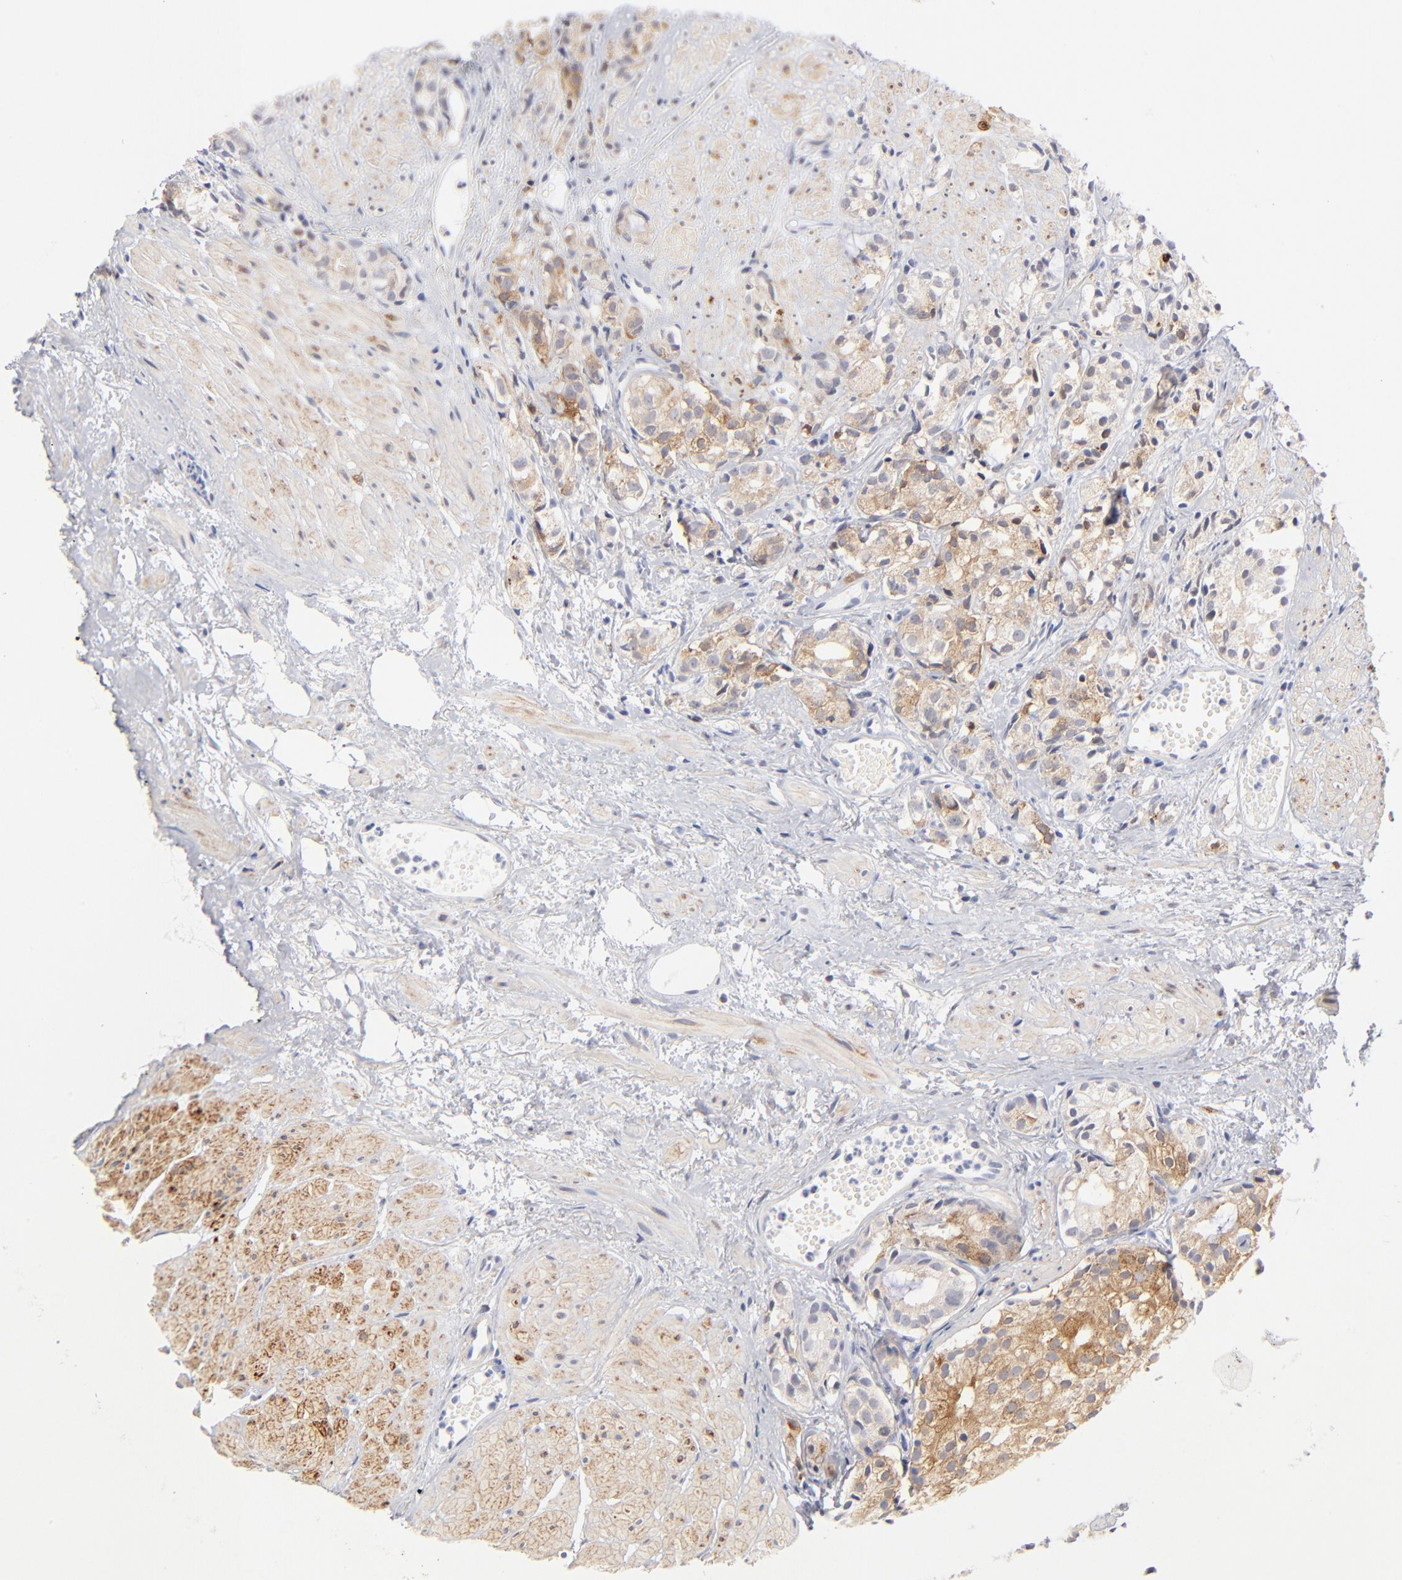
{"staining": {"intensity": "moderate", "quantity": ">75%", "location": "cytoplasmic/membranous"}, "tissue": "prostate cancer", "cell_type": "Tumor cells", "image_type": "cancer", "snomed": [{"axis": "morphology", "description": "Adenocarcinoma, High grade"}, {"axis": "topography", "description": "Prostate"}], "caption": "This photomicrograph displays immunohistochemistry (IHC) staining of human prostate cancer, with medium moderate cytoplasmic/membranous expression in about >75% of tumor cells.", "gene": "MID1", "patient": {"sex": "male", "age": 85}}